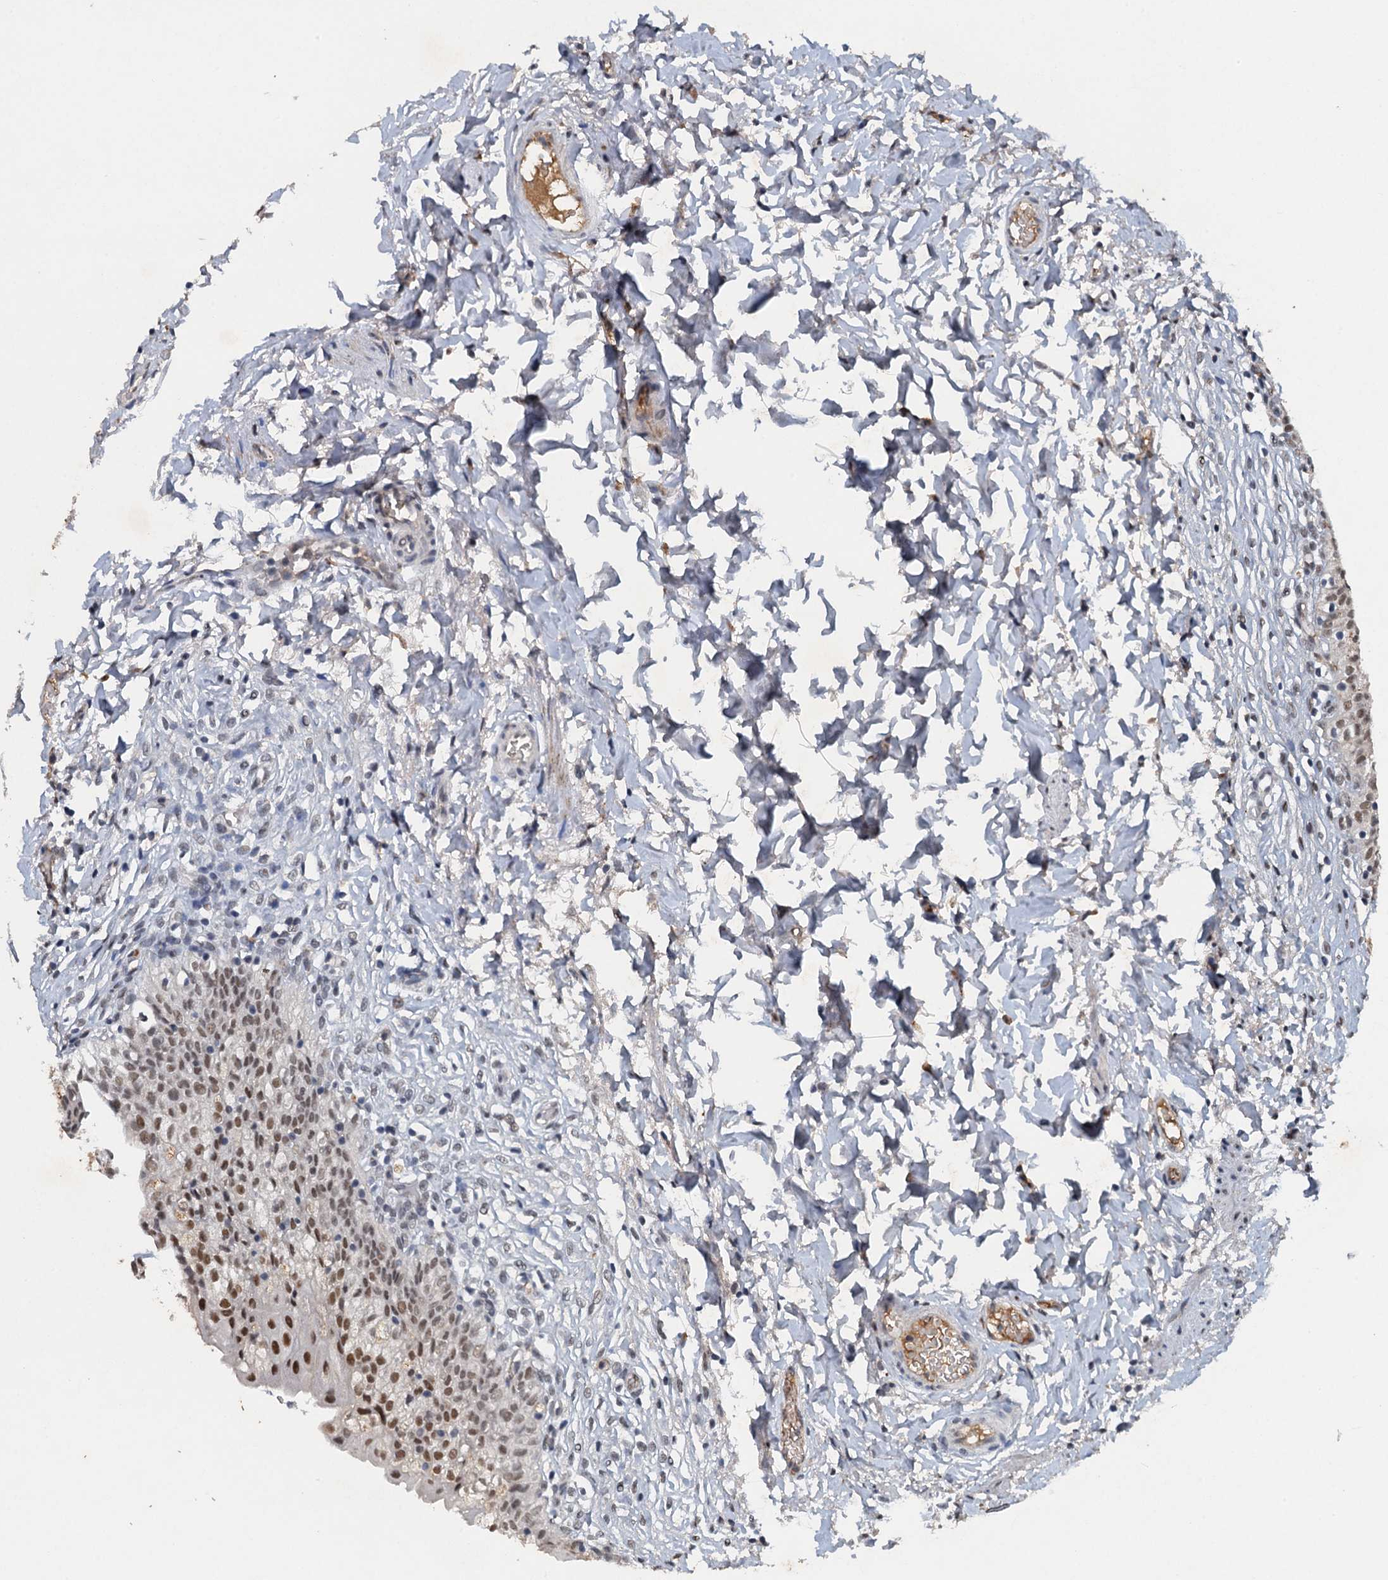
{"staining": {"intensity": "moderate", "quantity": ">75%", "location": "nuclear"}, "tissue": "urinary bladder", "cell_type": "Urothelial cells", "image_type": "normal", "snomed": [{"axis": "morphology", "description": "Normal tissue, NOS"}, {"axis": "topography", "description": "Urinary bladder"}], "caption": "Urinary bladder stained with immunohistochemistry displays moderate nuclear staining in about >75% of urothelial cells. (DAB IHC with brightfield microscopy, high magnification).", "gene": "CSTF3", "patient": {"sex": "male", "age": 55}}